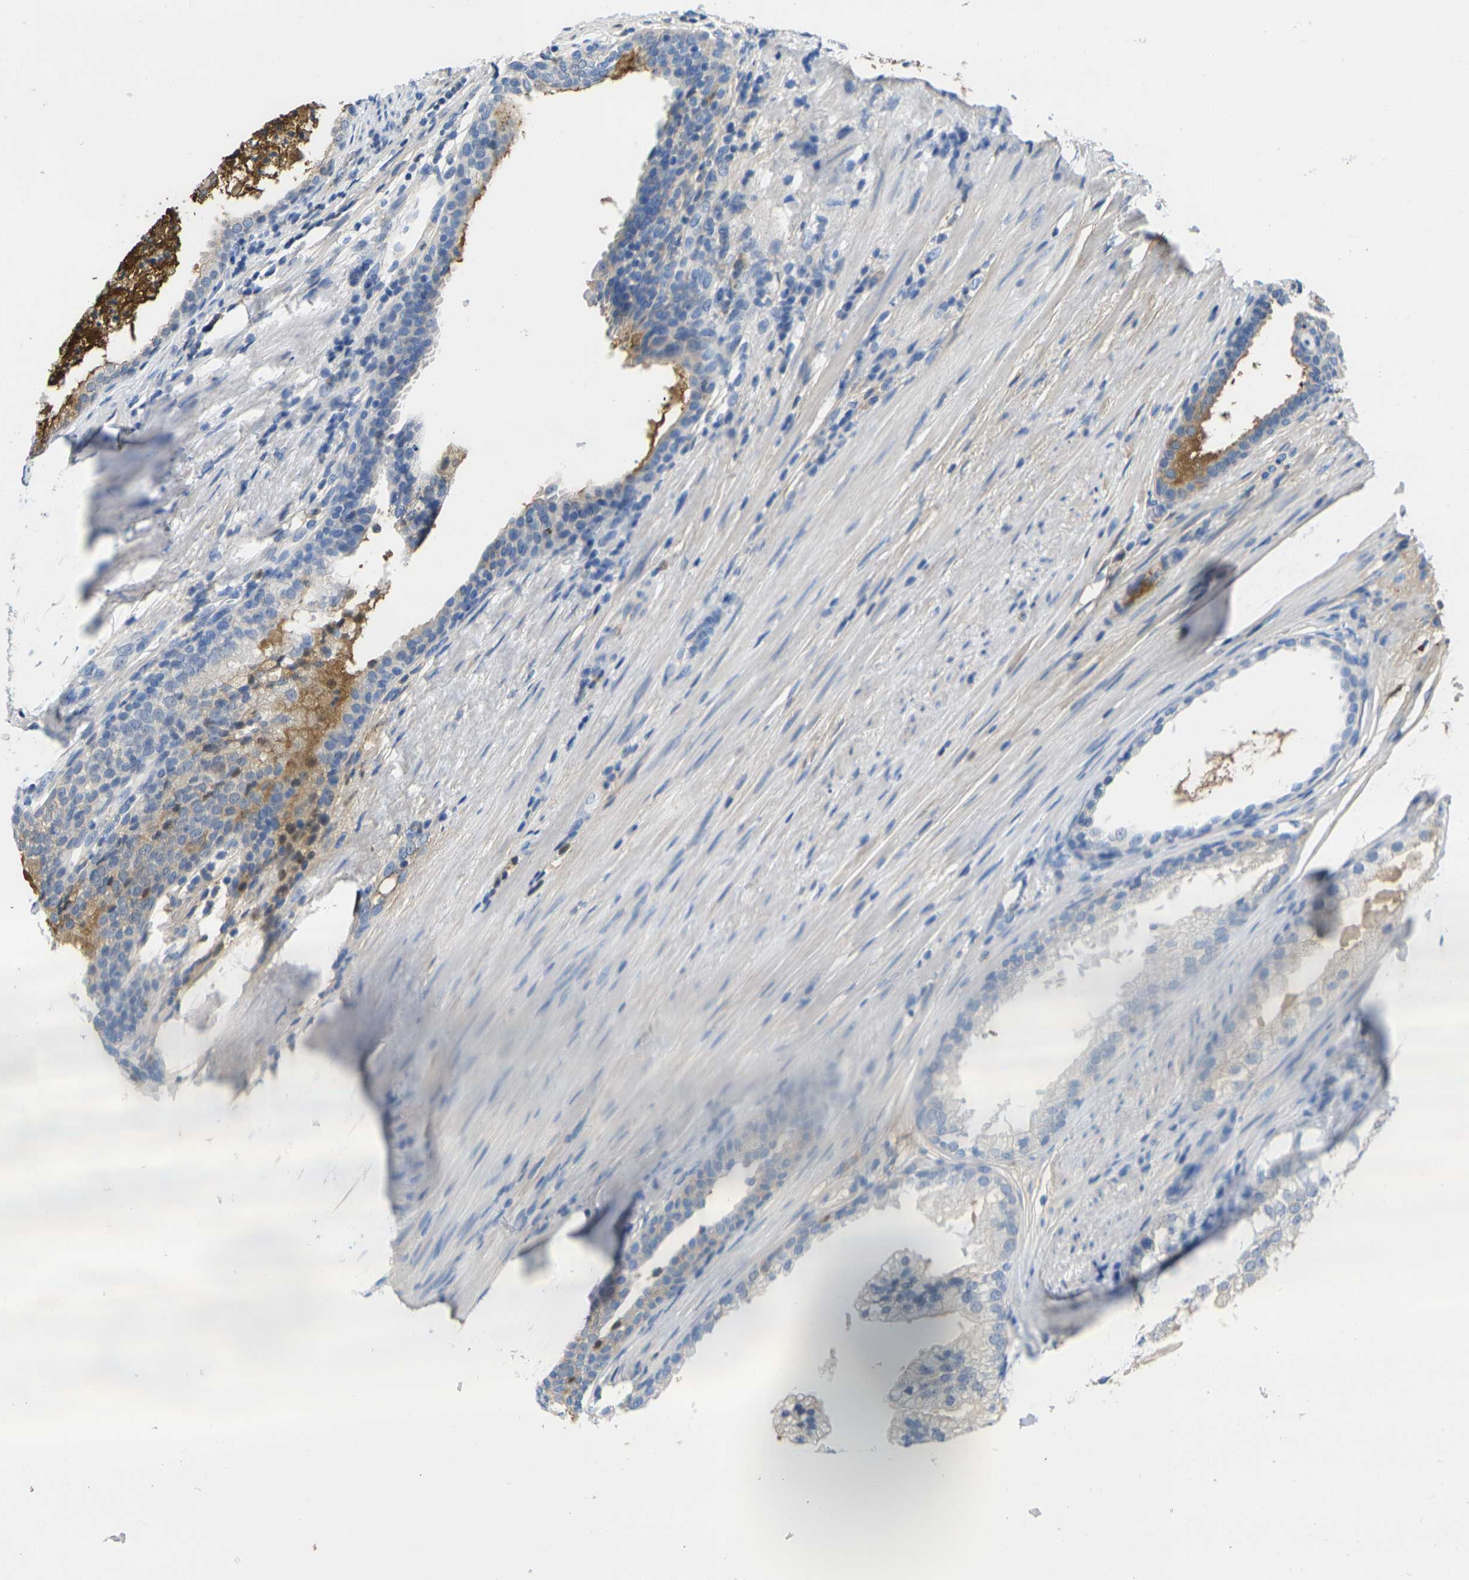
{"staining": {"intensity": "moderate", "quantity": "<25%", "location": "cytoplasmic/membranous"}, "tissue": "prostate cancer", "cell_type": "Tumor cells", "image_type": "cancer", "snomed": [{"axis": "morphology", "description": "Adenocarcinoma, Low grade"}, {"axis": "topography", "description": "Prostate"}], "caption": "A low amount of moderate cytoplasmic/membranous expression is present in about <25% of tumor cells in prostate cancer tissue.", "gene": "GREM2", "patient": {"sex": "male", "age": 69}}